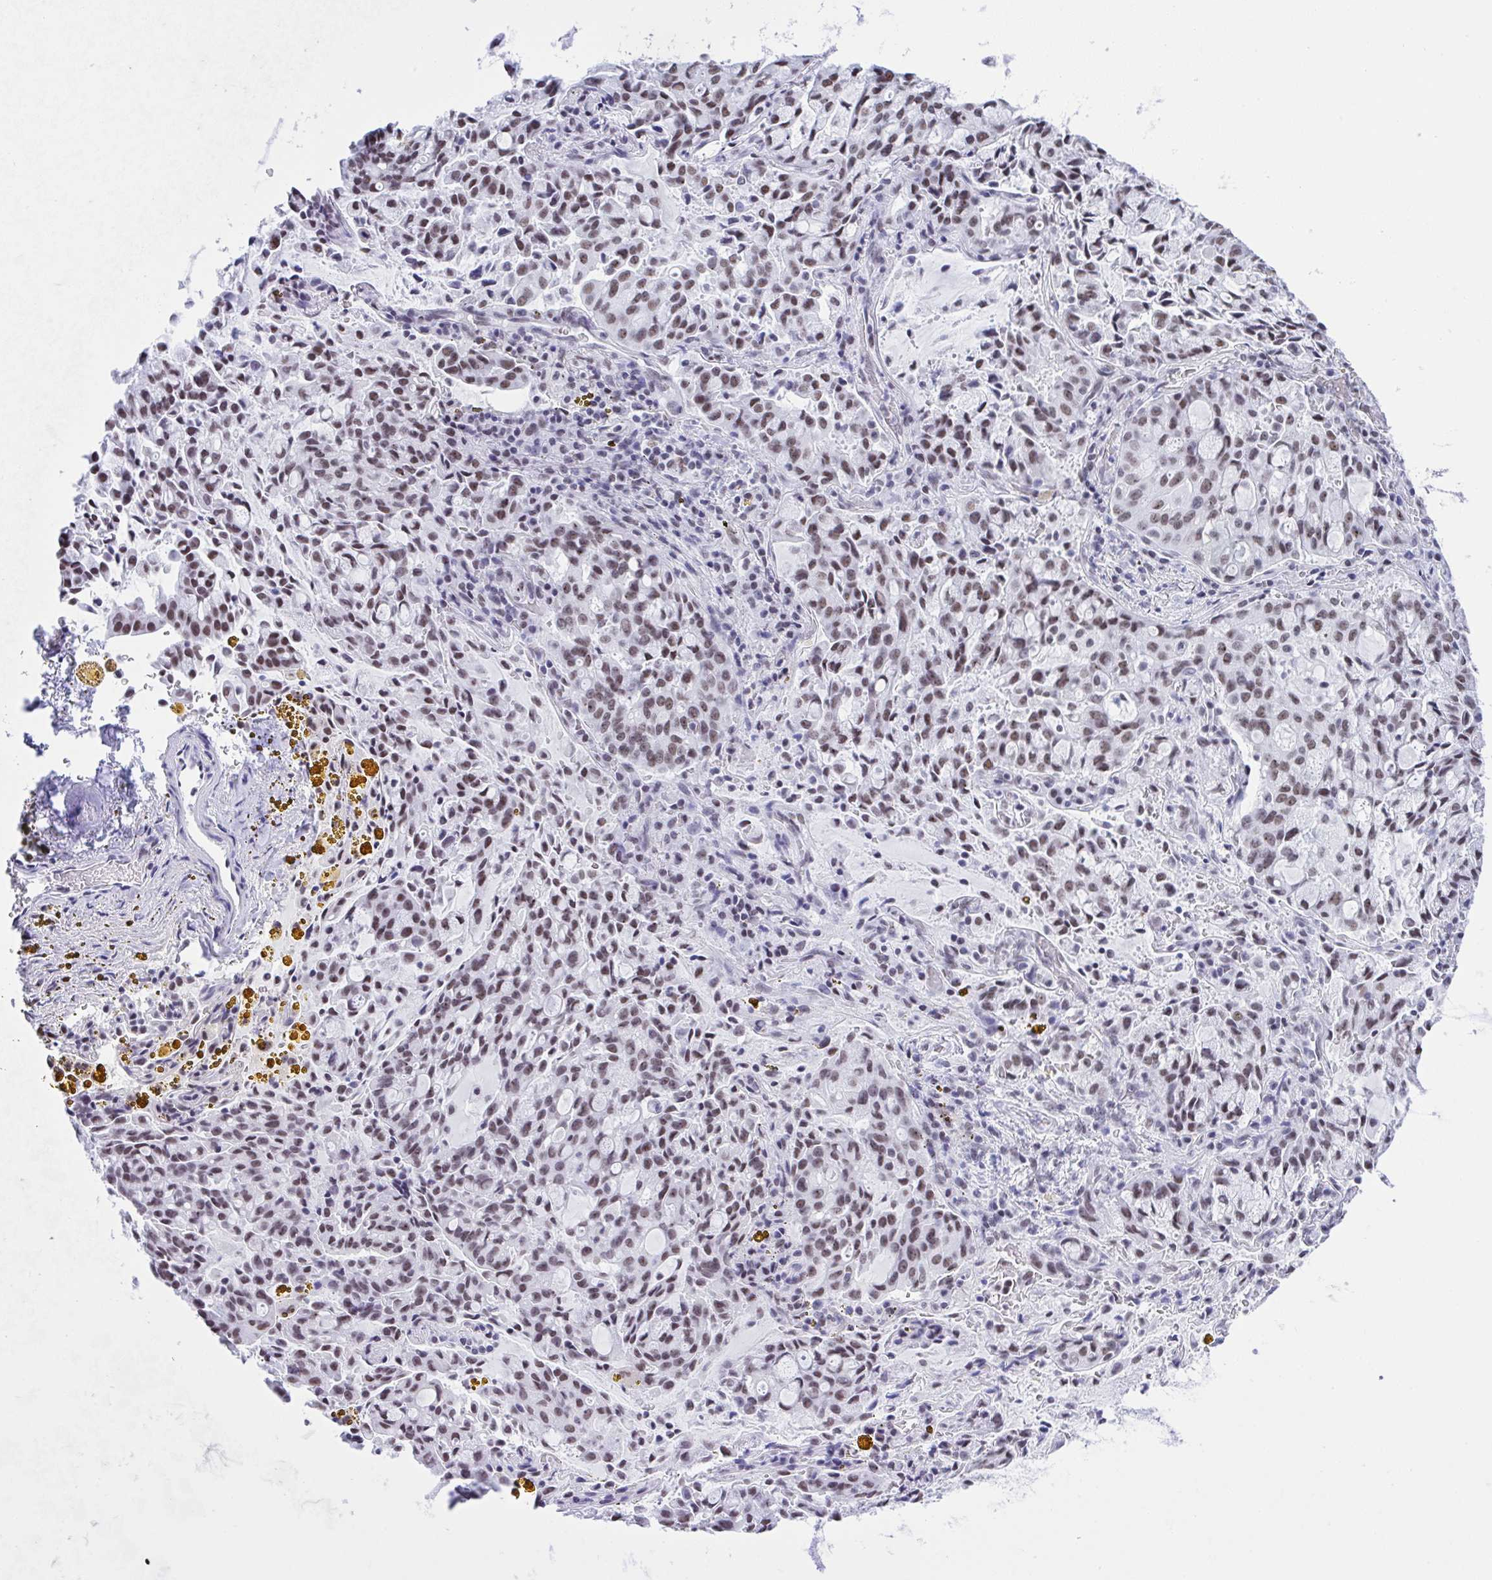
{"staining": {"intensity": "weak", "quantity": ">75%", "location": "nuclear"}, "tissue": "lung cancer", "cell_type": "Tumor cells", "image_type": "cancer", "snomed": [{"axis": "morphology", "description": "Adenocarcinoma, NOS"}, {"axis": "topography", "description": "Lung"}], "caption": "IHC of human lung cancer exhibits low levels of weak nuclear positivity in approximately >75% of tumor cells.", "gene": "DDX52", "patient": {"sex": "female", "age": 44}}